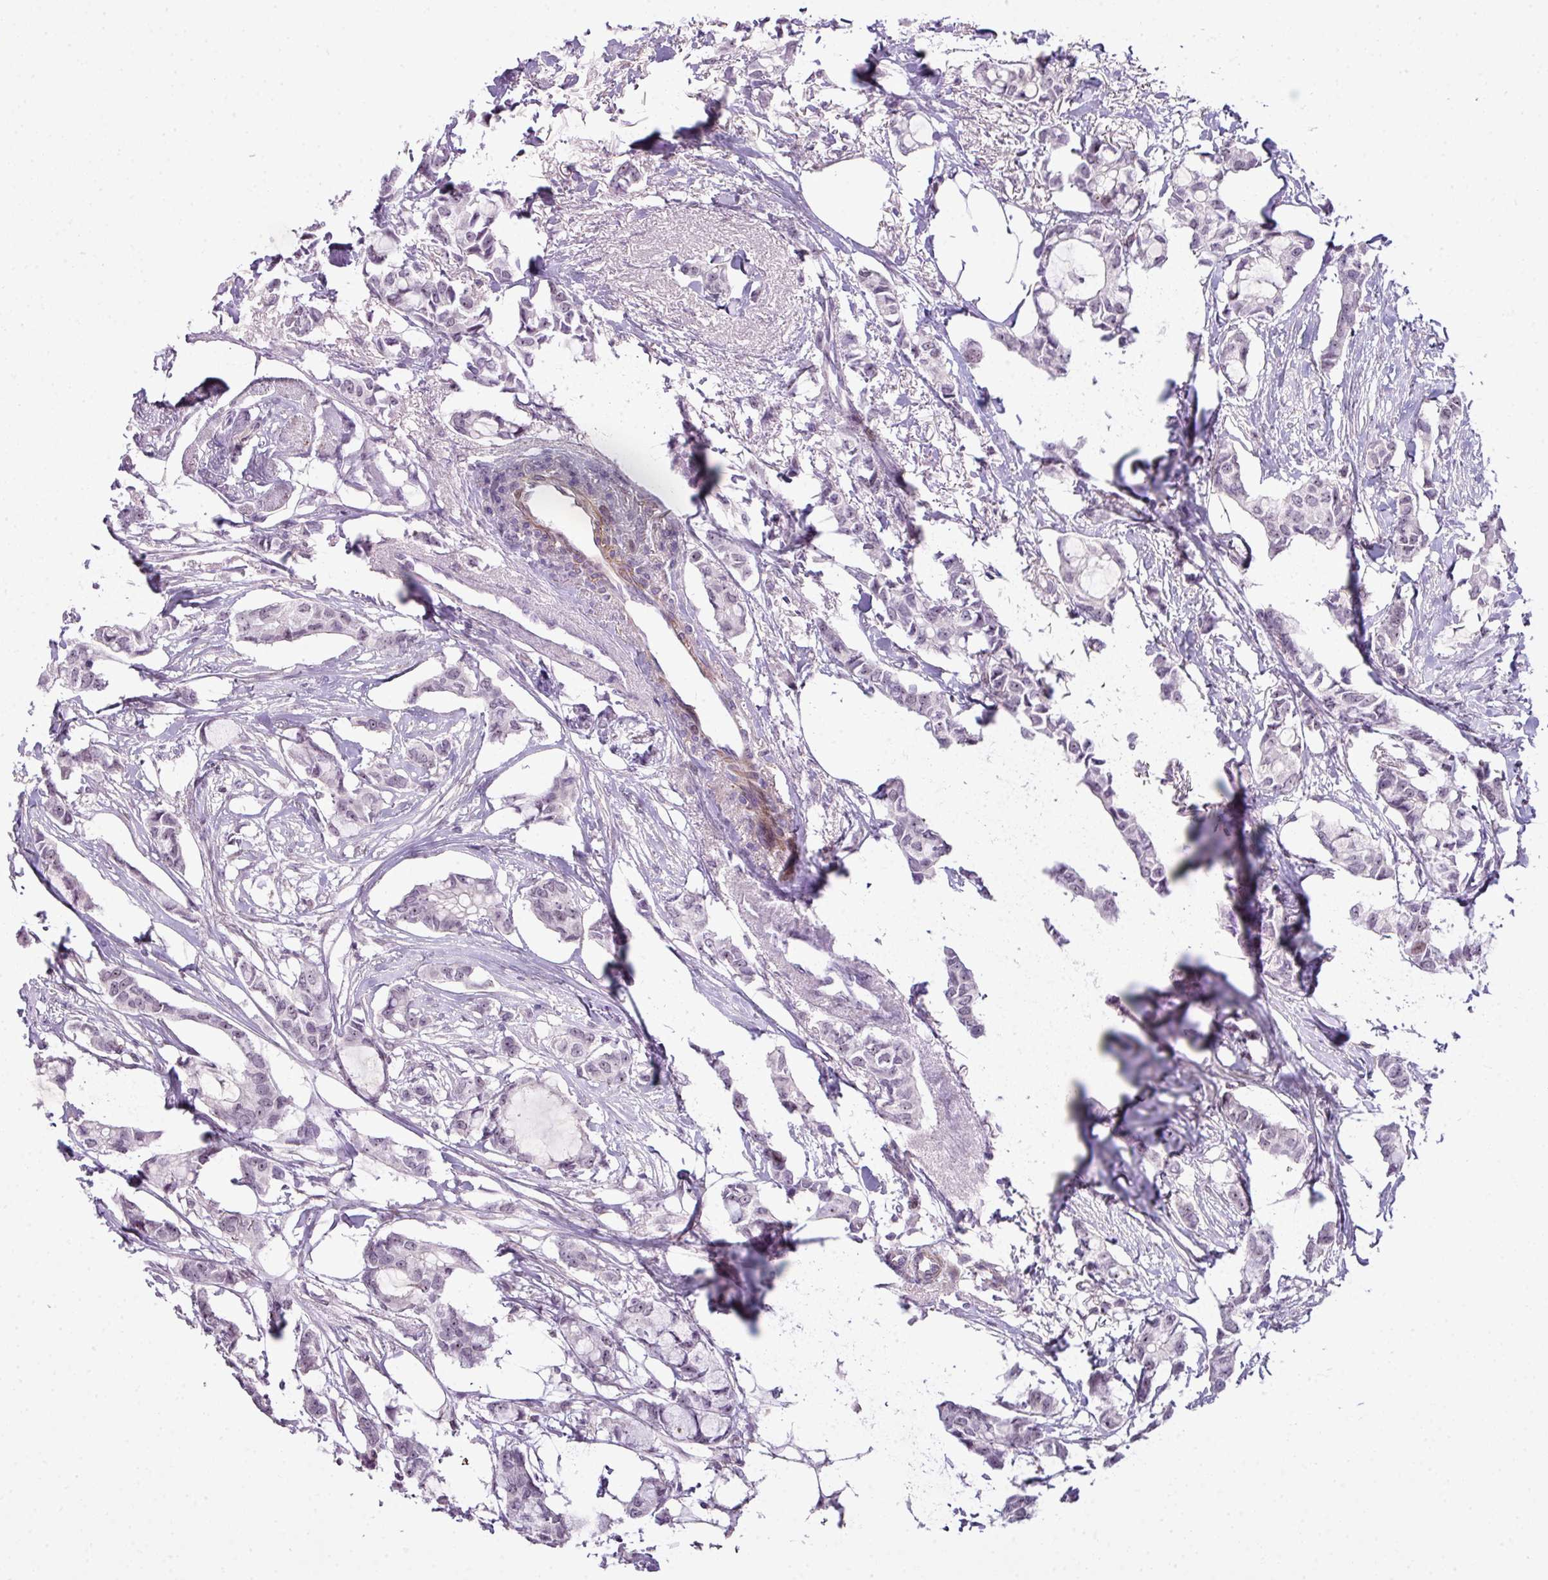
{"staining": {"intensity": "negative", "quantity": "none", "location": "none"}, "tissue": "breast cancer", "cell_type": "Tumor cells", "image_type": "cancer", "snomed": [{"axis": "morphology", "description": "Duct carcinoma"}, {"axis": "topography", "description": "Breast"}], "caption": "Breast cancer (intraductal carcinoma) was stained to show a protein in brown. There is no significant expression in tumor cells.", "gene": "ZNF688", "patient": {"sex": "female", "age": 73}}